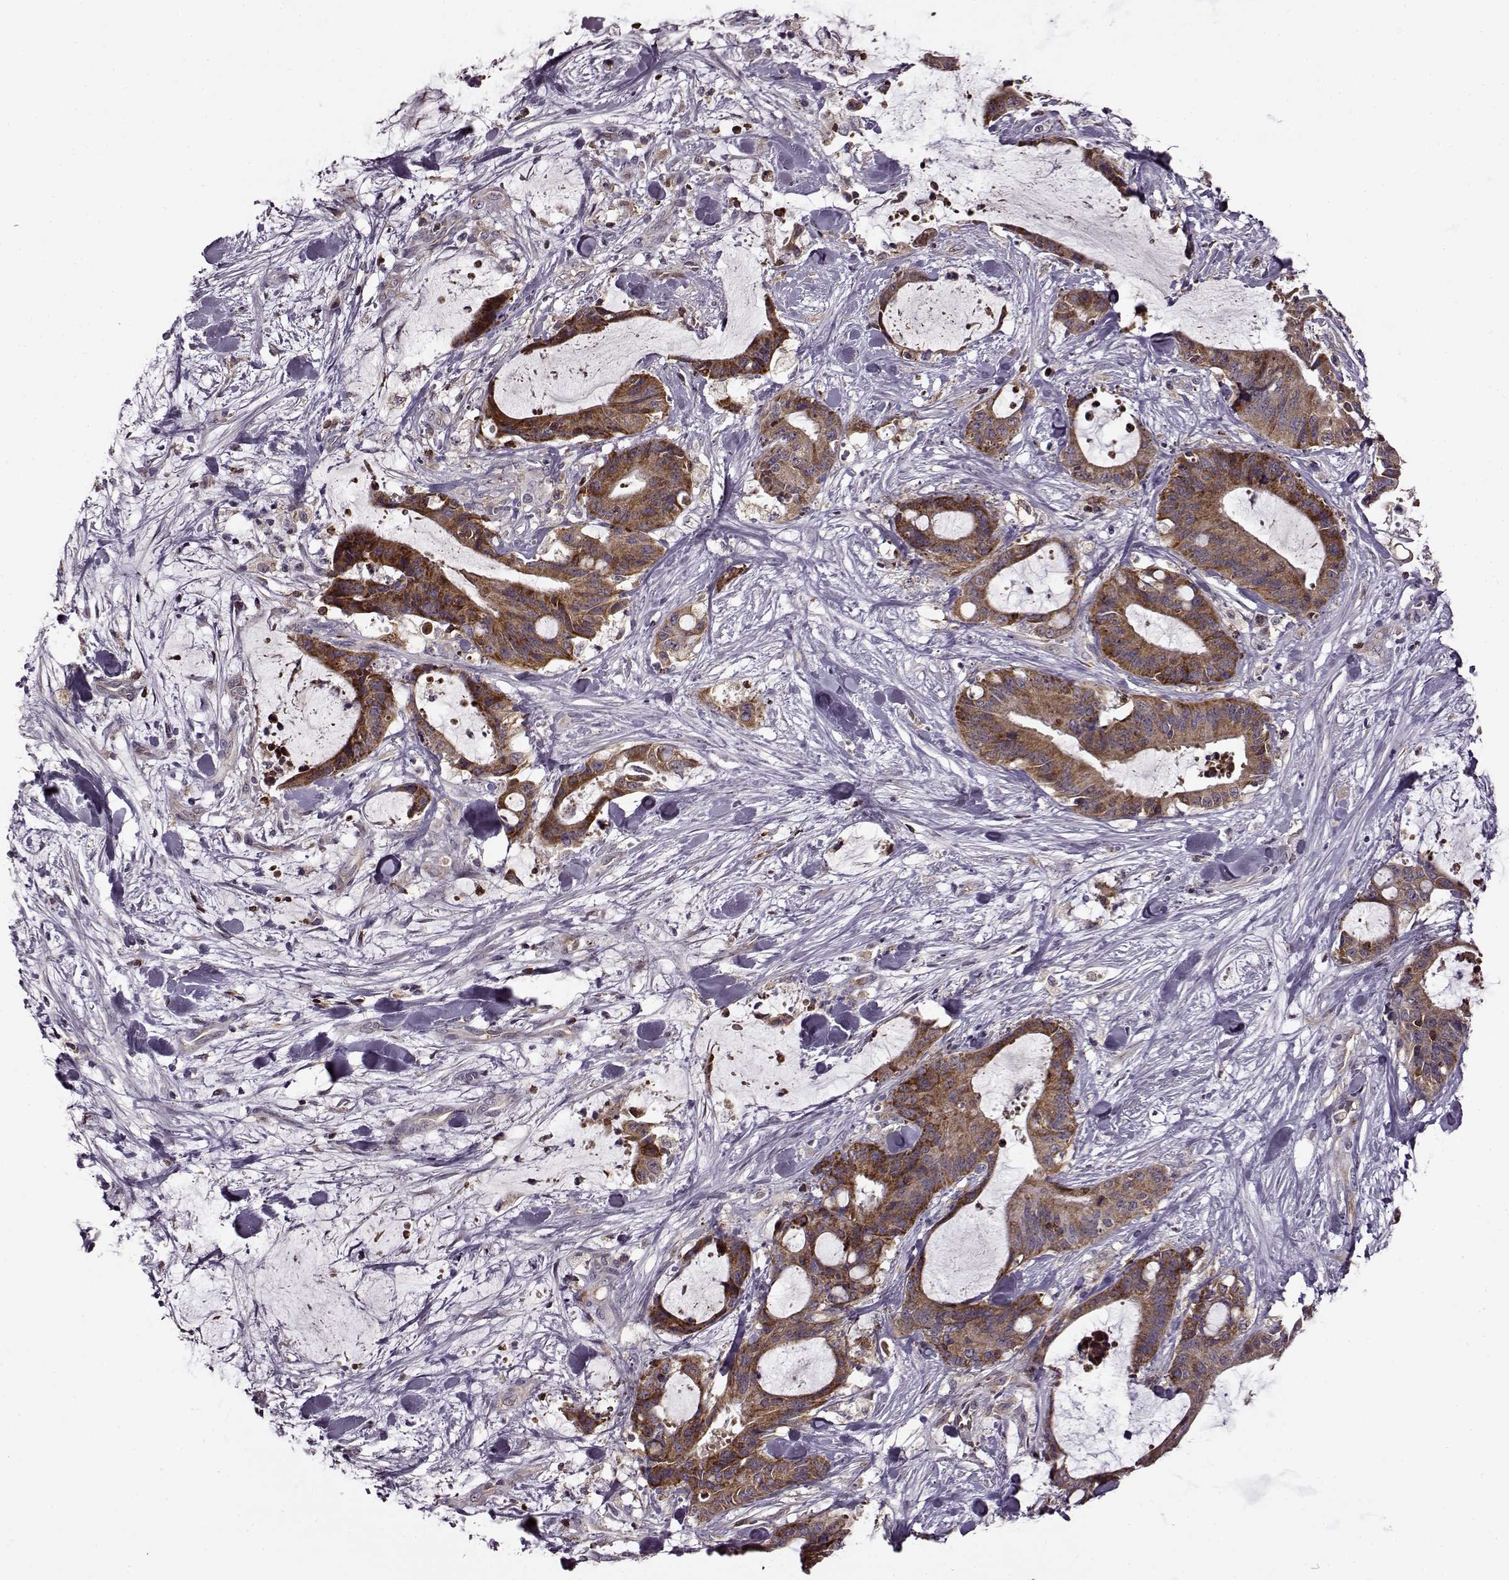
{"staining": {"intensity": "strong", "quantity": ">75%", "location": "cytoplasmic/membranous"}, "tissue": "liver cancer", "cell_type": "Tumor cells", "image_type": "cancer", "snomed": [{"axis": "morphology", "description": "Cholangiocarcinoma"}, {"axis": "topography", "description": "Liver"}], "caption": "Tumor cells reveal high levels of strong cytoplasmic/membranous expression in about >75% of cells in human liver cancer (cholangiocarcinoma).", "gene": "MTSS1", "patient": {"sex": "female", "age": 73}}